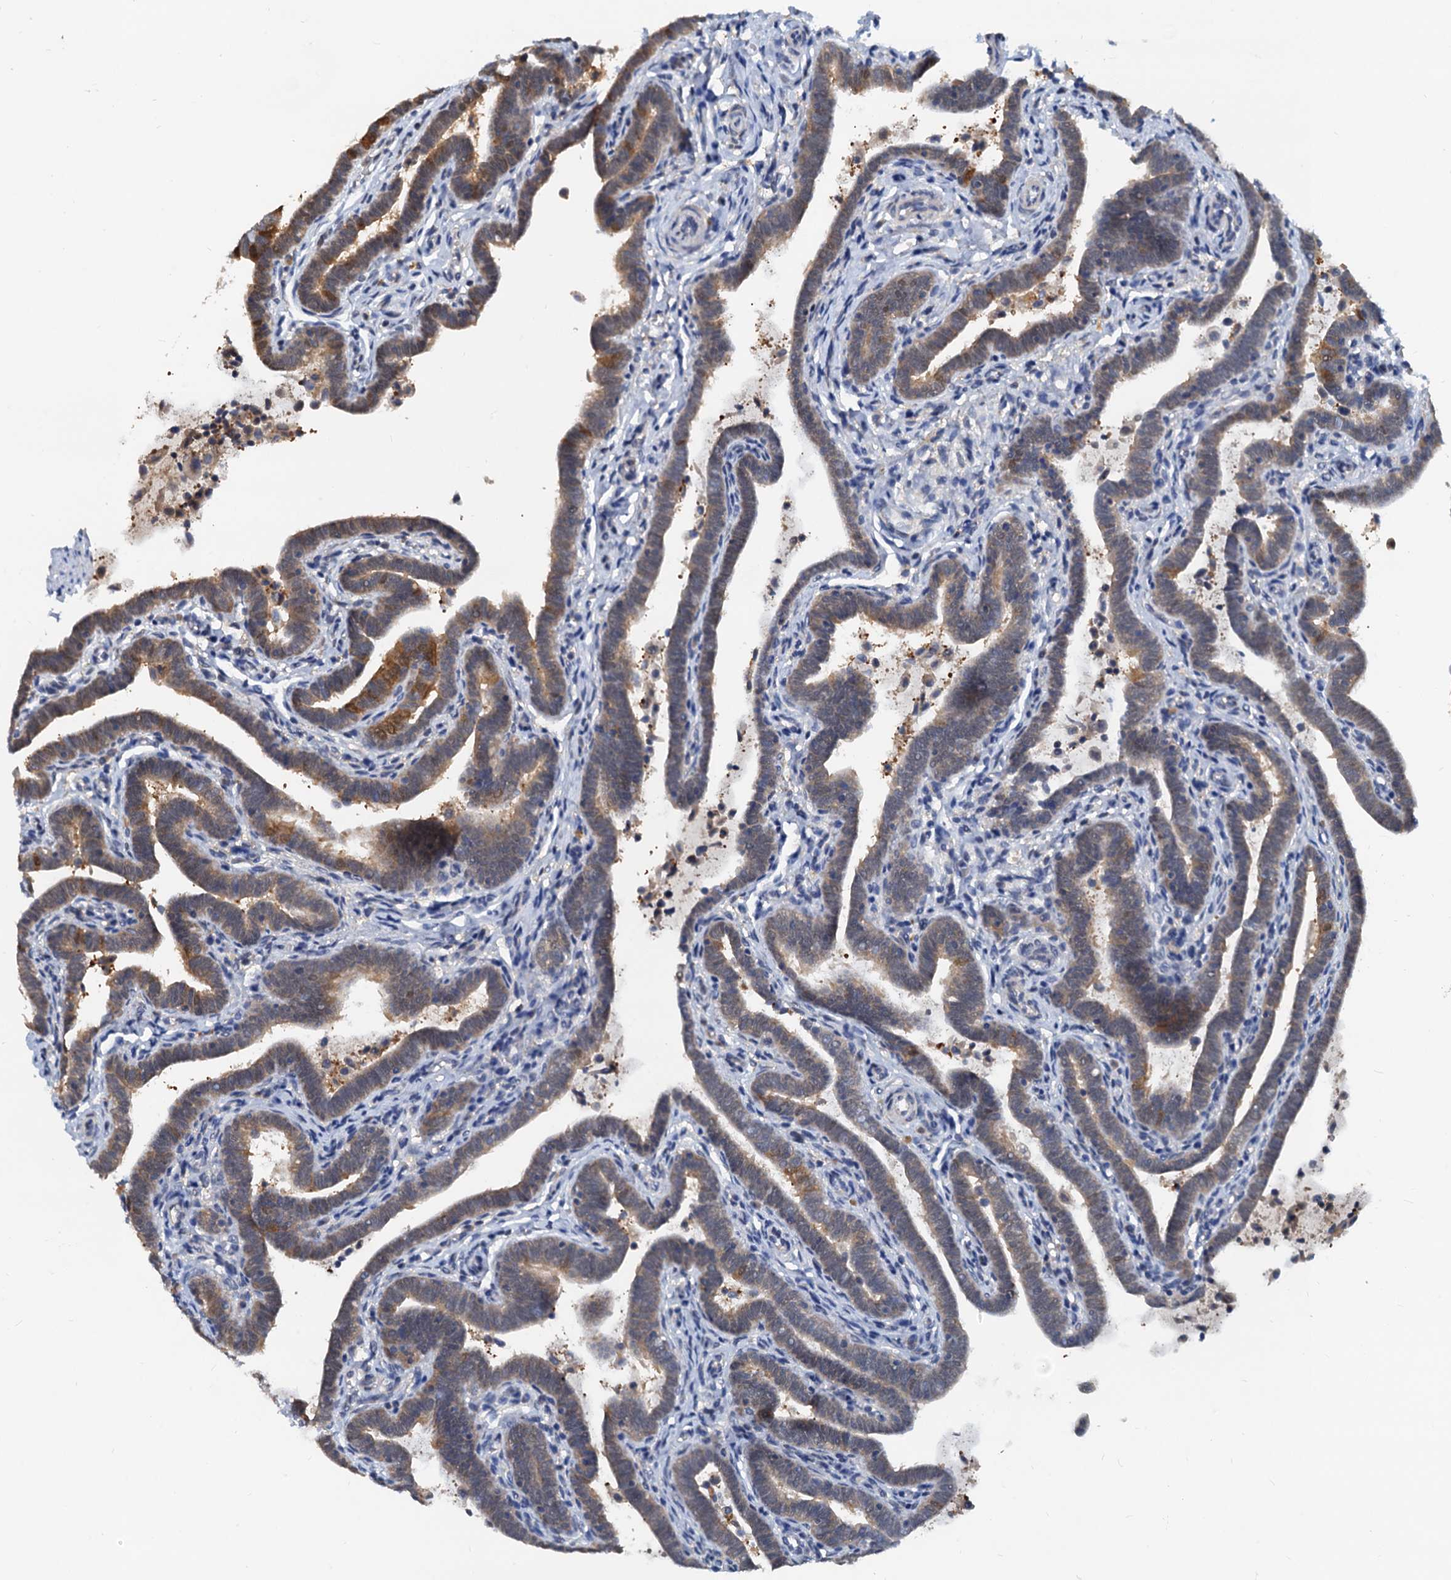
{"staining": {"intensity": "strong", "quantity": "25%-75%", "location": "cytoplasmic/membranous"}, "tissue": "fallopian tube", "cell_type": "Glandular cells", "image_type": "normal", "snomed": [{"axis": "morphology", "description": "Normal tissue, NOS"}, {"axis": "topography", "description": "Fallopian tube"}], "caption": "The photomicrograph reveals staining of benign fallopian tube, revealing strong cytoplasmic/membranous protein staining (brown color) within glandular cells.", "gene": "PTGES3", "patient": {"sex": "female", "age": 36}}